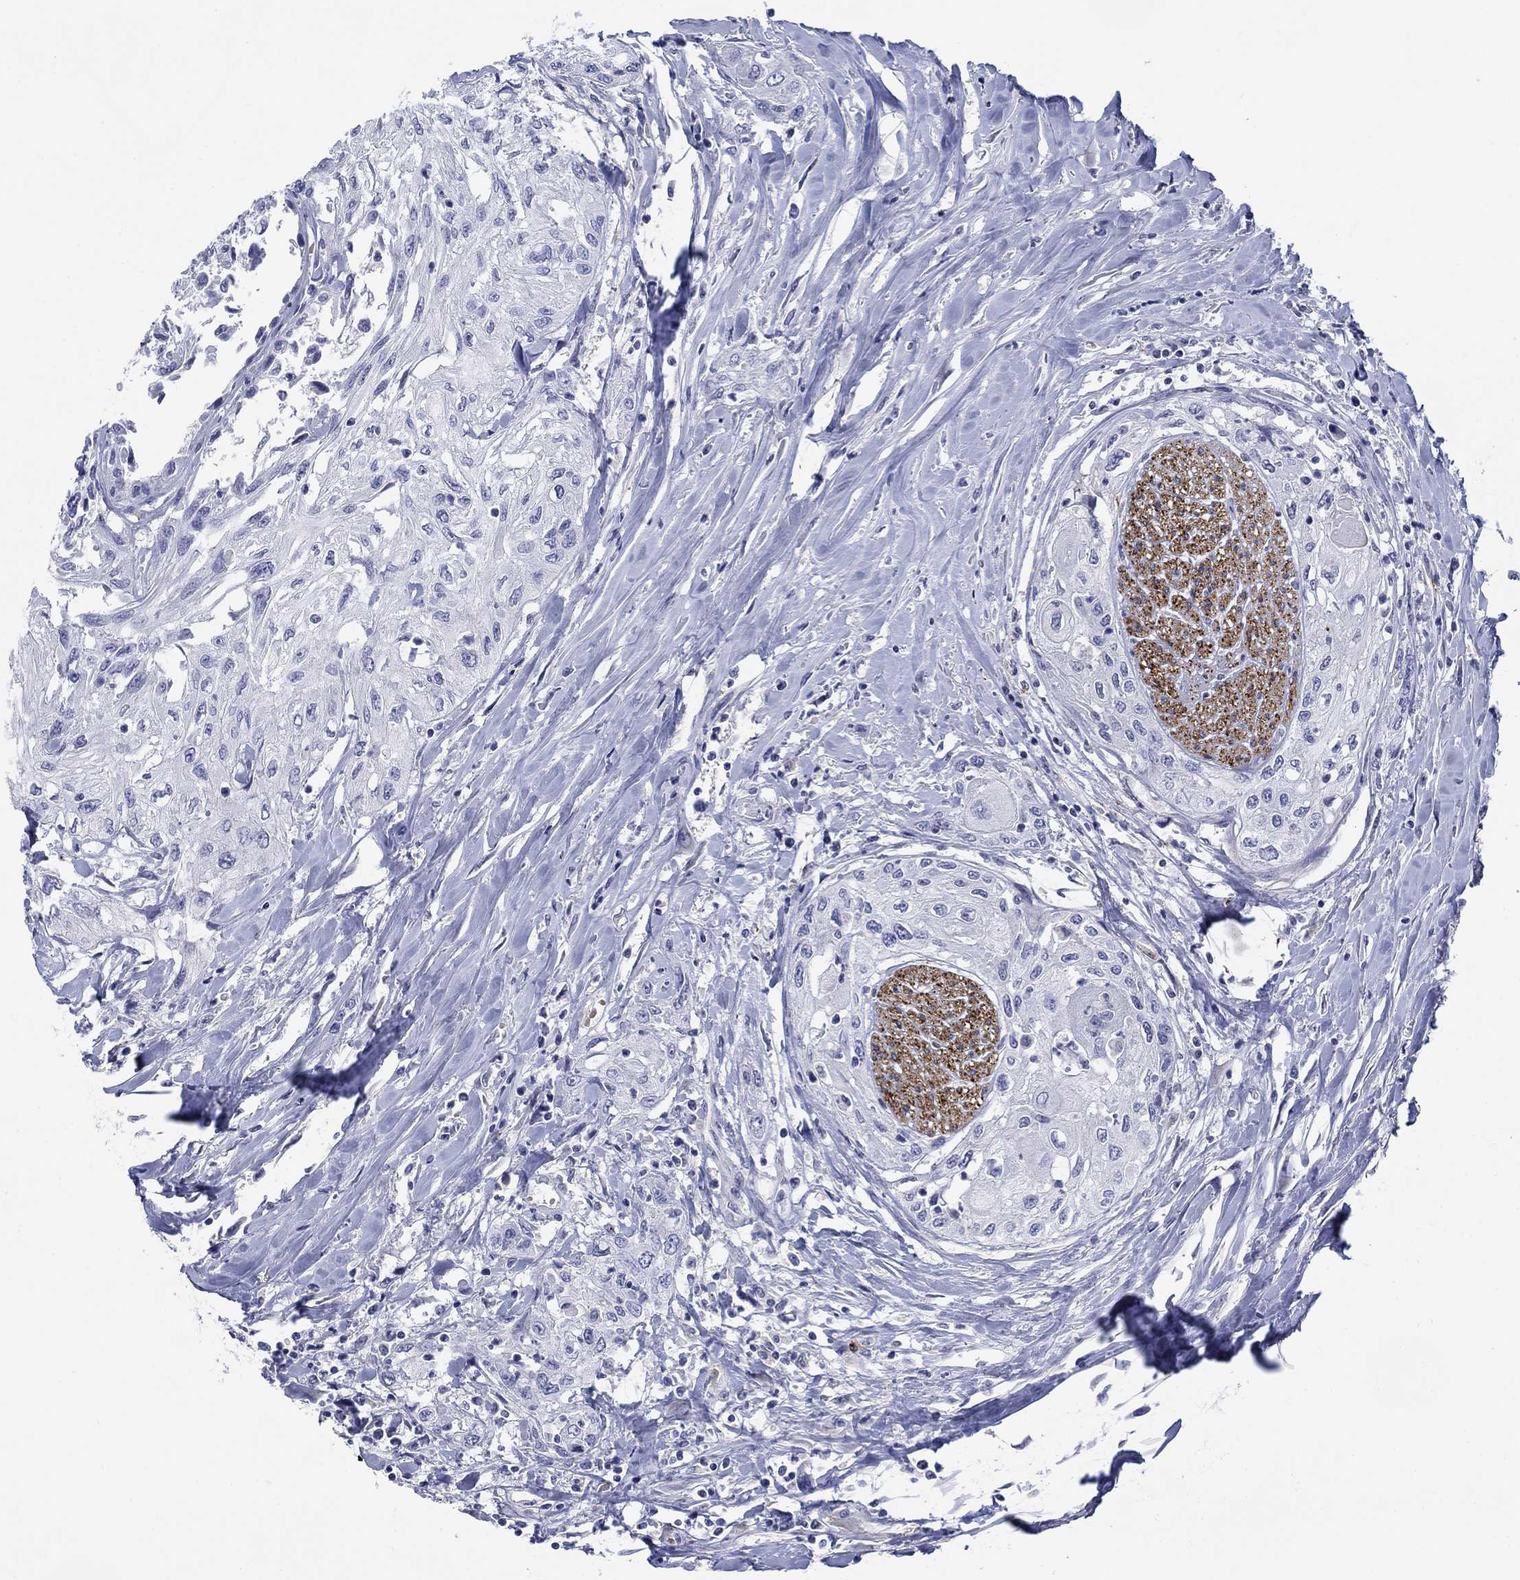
{"staining": {"intensity": "negative", "quantity": "none", "location": "none"}, "tissue": "head and neck cancer", "cell_type": "Tumor cells", "image_type": "cancer", "snomed": [{"axis": "morphology", "description": "Normal tissue, NOS"}, {"axis": "morphology", "description": "Squamous cell carcinoma, NOS"}, {"axis": "topography", "description": "Oral tissue"}, {"axis": "topography", "description": "Peripheral nerve tissue"}, {"axis": "topography", "description": "Head-Neck"}], "caption": "The histopathology image exhibits no staining of tumor cells in head and neck squamous cell carcinoma.", "gene": "PTPRZ1", "patient": {"sex": "female", "age": 59}}